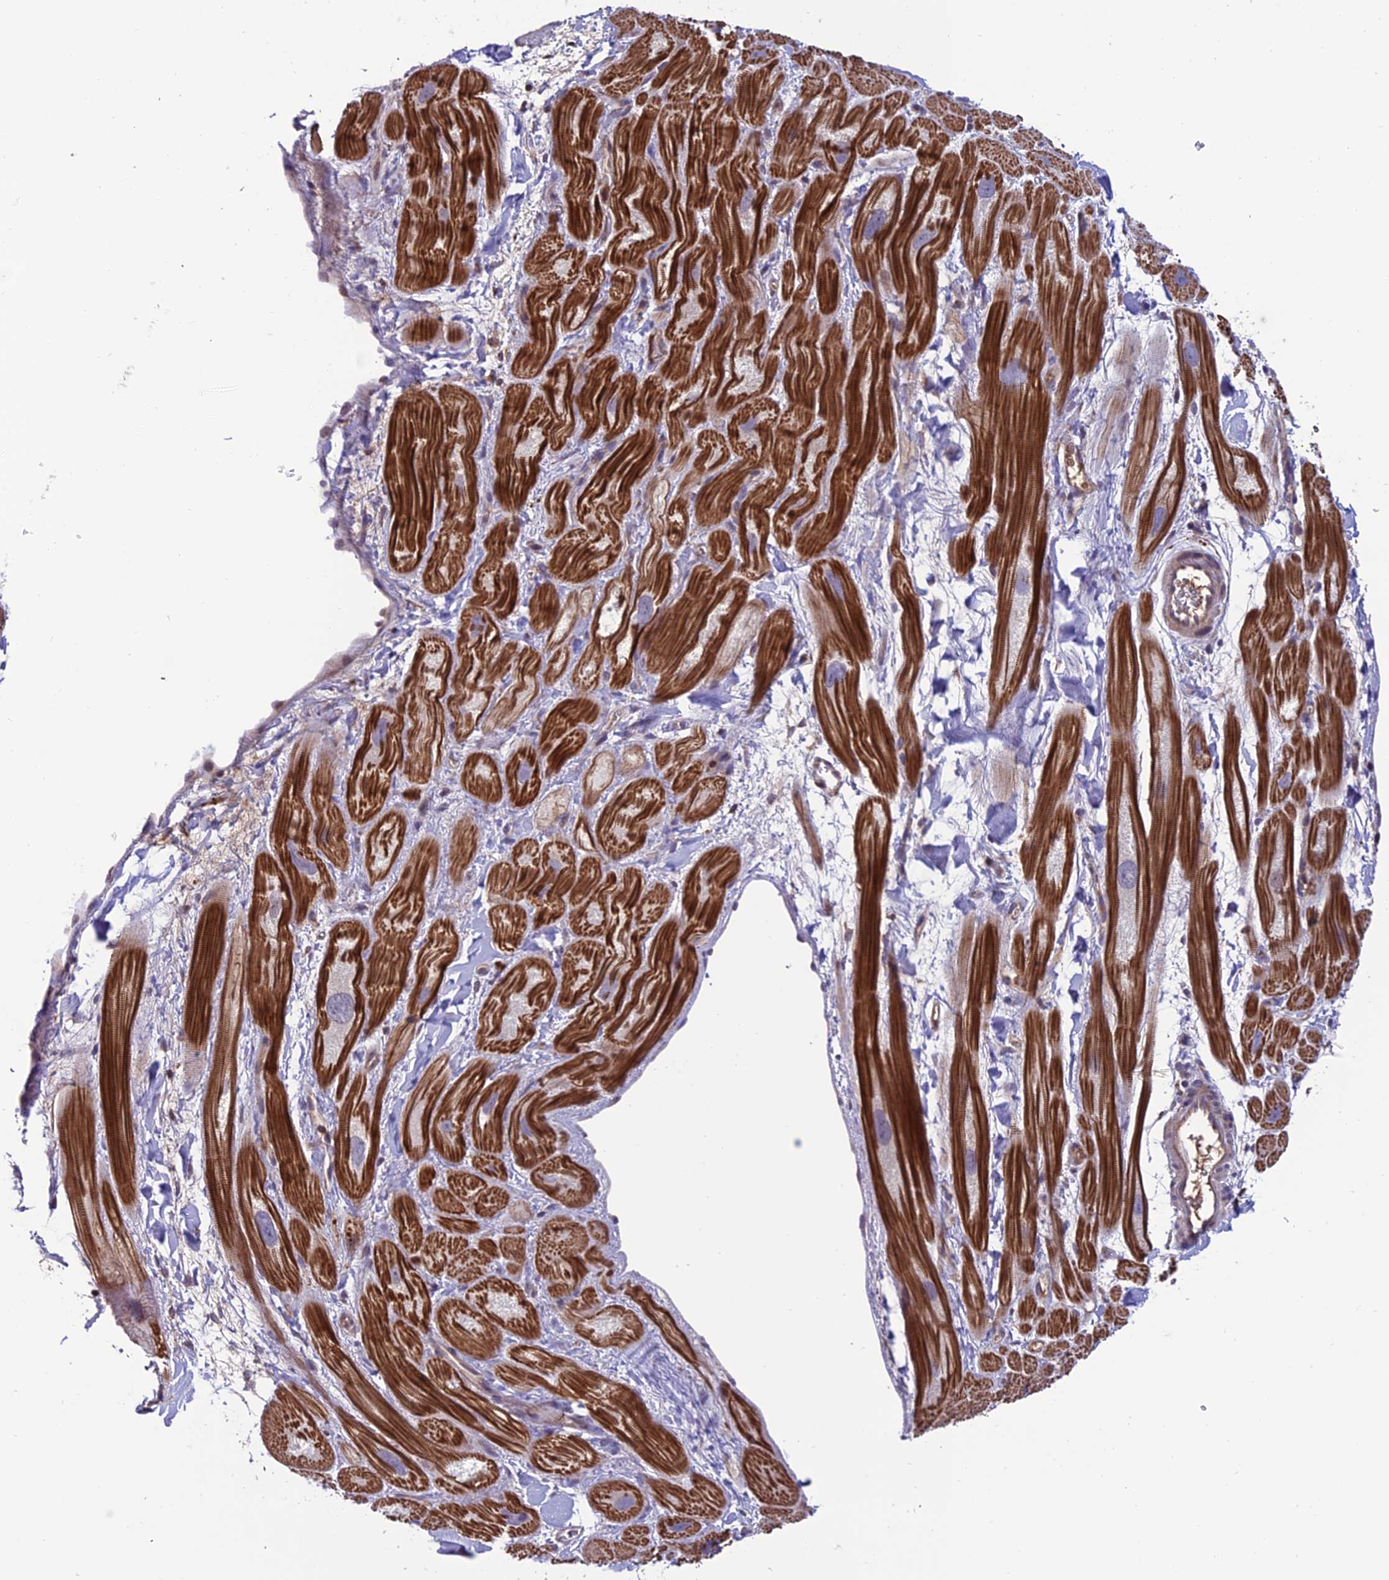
{"staining": {"intensity": "strong", "quantity": "25%-75%", "location": "cytoplasmic/membranous"}, "tissue": "heart muscle", "cell_type": "Cardiomyocytes", "image_type": "normal", "snomed": [{"axis": "morphology", "description": "Normal tissue, NOS"}, {"axis": "topography", "description": "Heart"}], "caption": "High-power microscopy captured an immunohistochemistry photomicrograph of normal heart muscle, revealing strong cytoplasmic/membranous staining in approximately 25%-75% of cardiomyocytes.", "gene": "ARHGEF18", "patient": {"sex": "male", "age": 49}}